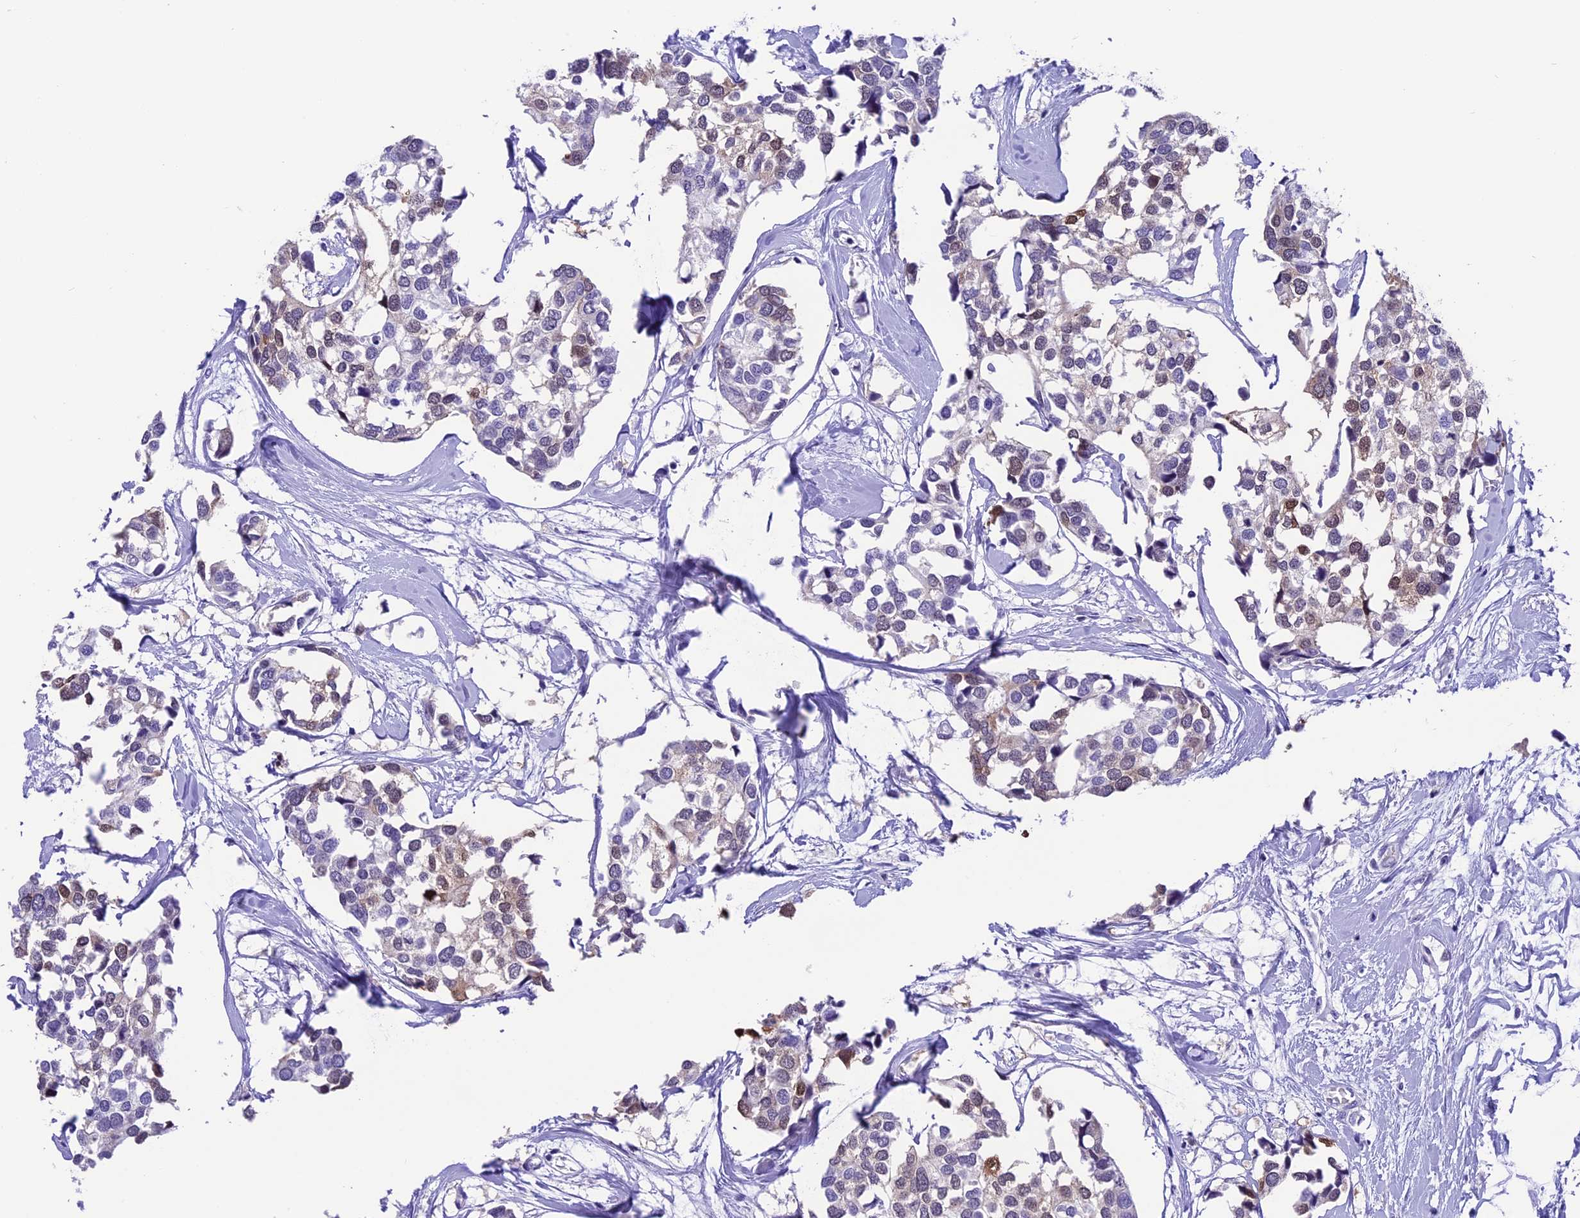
{"staining": {"intensity": "weak", "quantity": "<25%", "location": "cytoplasmic/membranous,nuclear"}, "tissue": "breast cancer", "cell_type": "Tumor cells", "image_type": "cancer", "snomed": [{"axis": "morphology", "description": "Duct carcinoma"}, {"axis": "topography", "description": "Breast"}], "caption": "Breast cancer was stained to show a protein in brown. There is no significant expression in tumor cells.", "gene": "PRR15", "patient": {"sex": "female", "age": 83}}